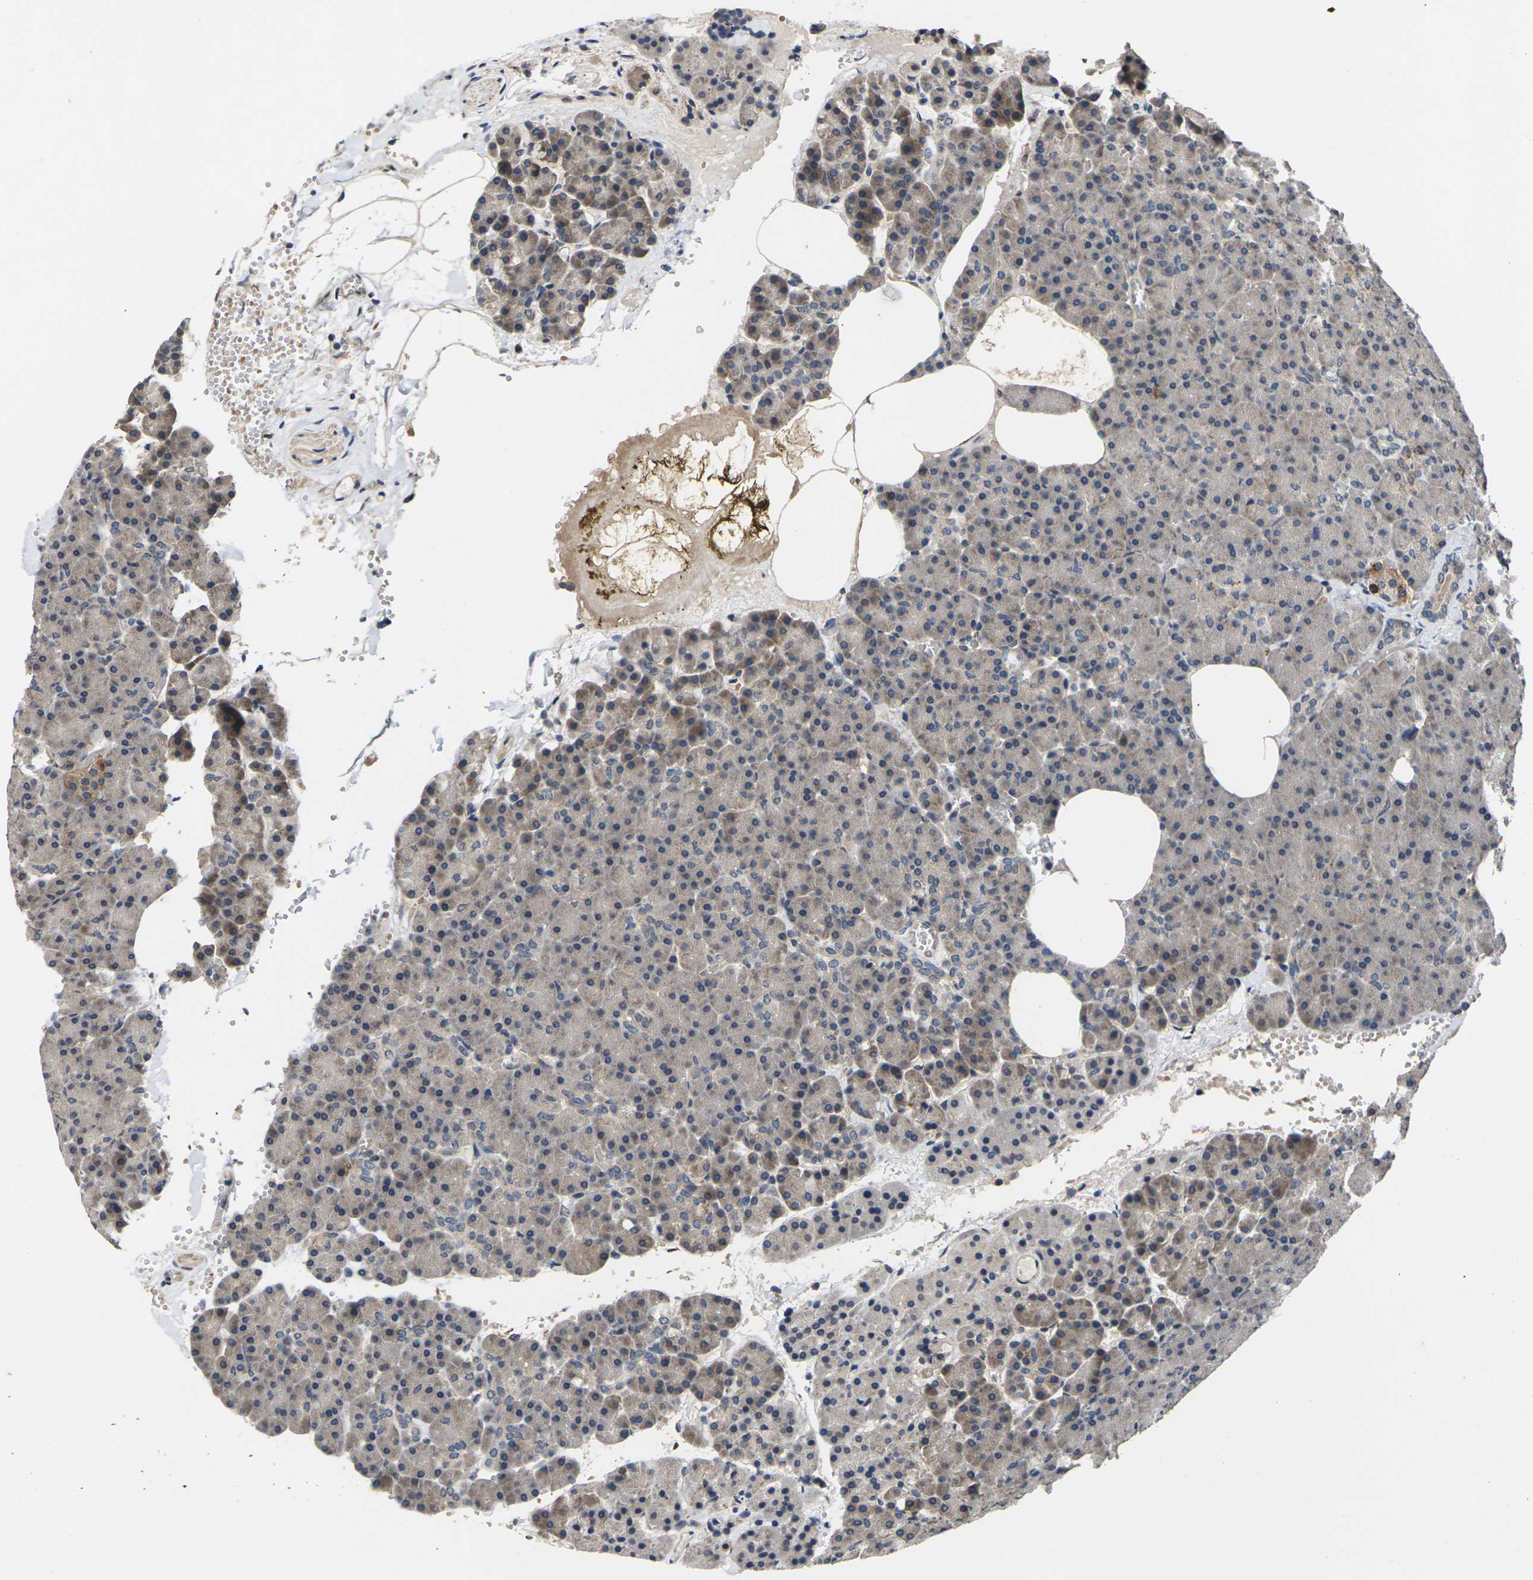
{"staining": {"intensity": "weak", "quantity": ">75%", "location": "cytoplasmic/membranous"}, "tissue": "pancreas", "cell_type": "Exocrine glandular cells", "image_type": "normal", "snomed": [{"axis": "morphology", "description": "Normal tissue, NOS"}, {"axis": "topography", "description": "Pancreas"}], "caption": "Unremarkable pancreas reveals weak cytoplasmic/membranous expression in about >75% of exocrine glandular cells, visualized by immunohistochemistry.", "gene": "DKK2", "patient": {"sex": "female", "age": 35}}